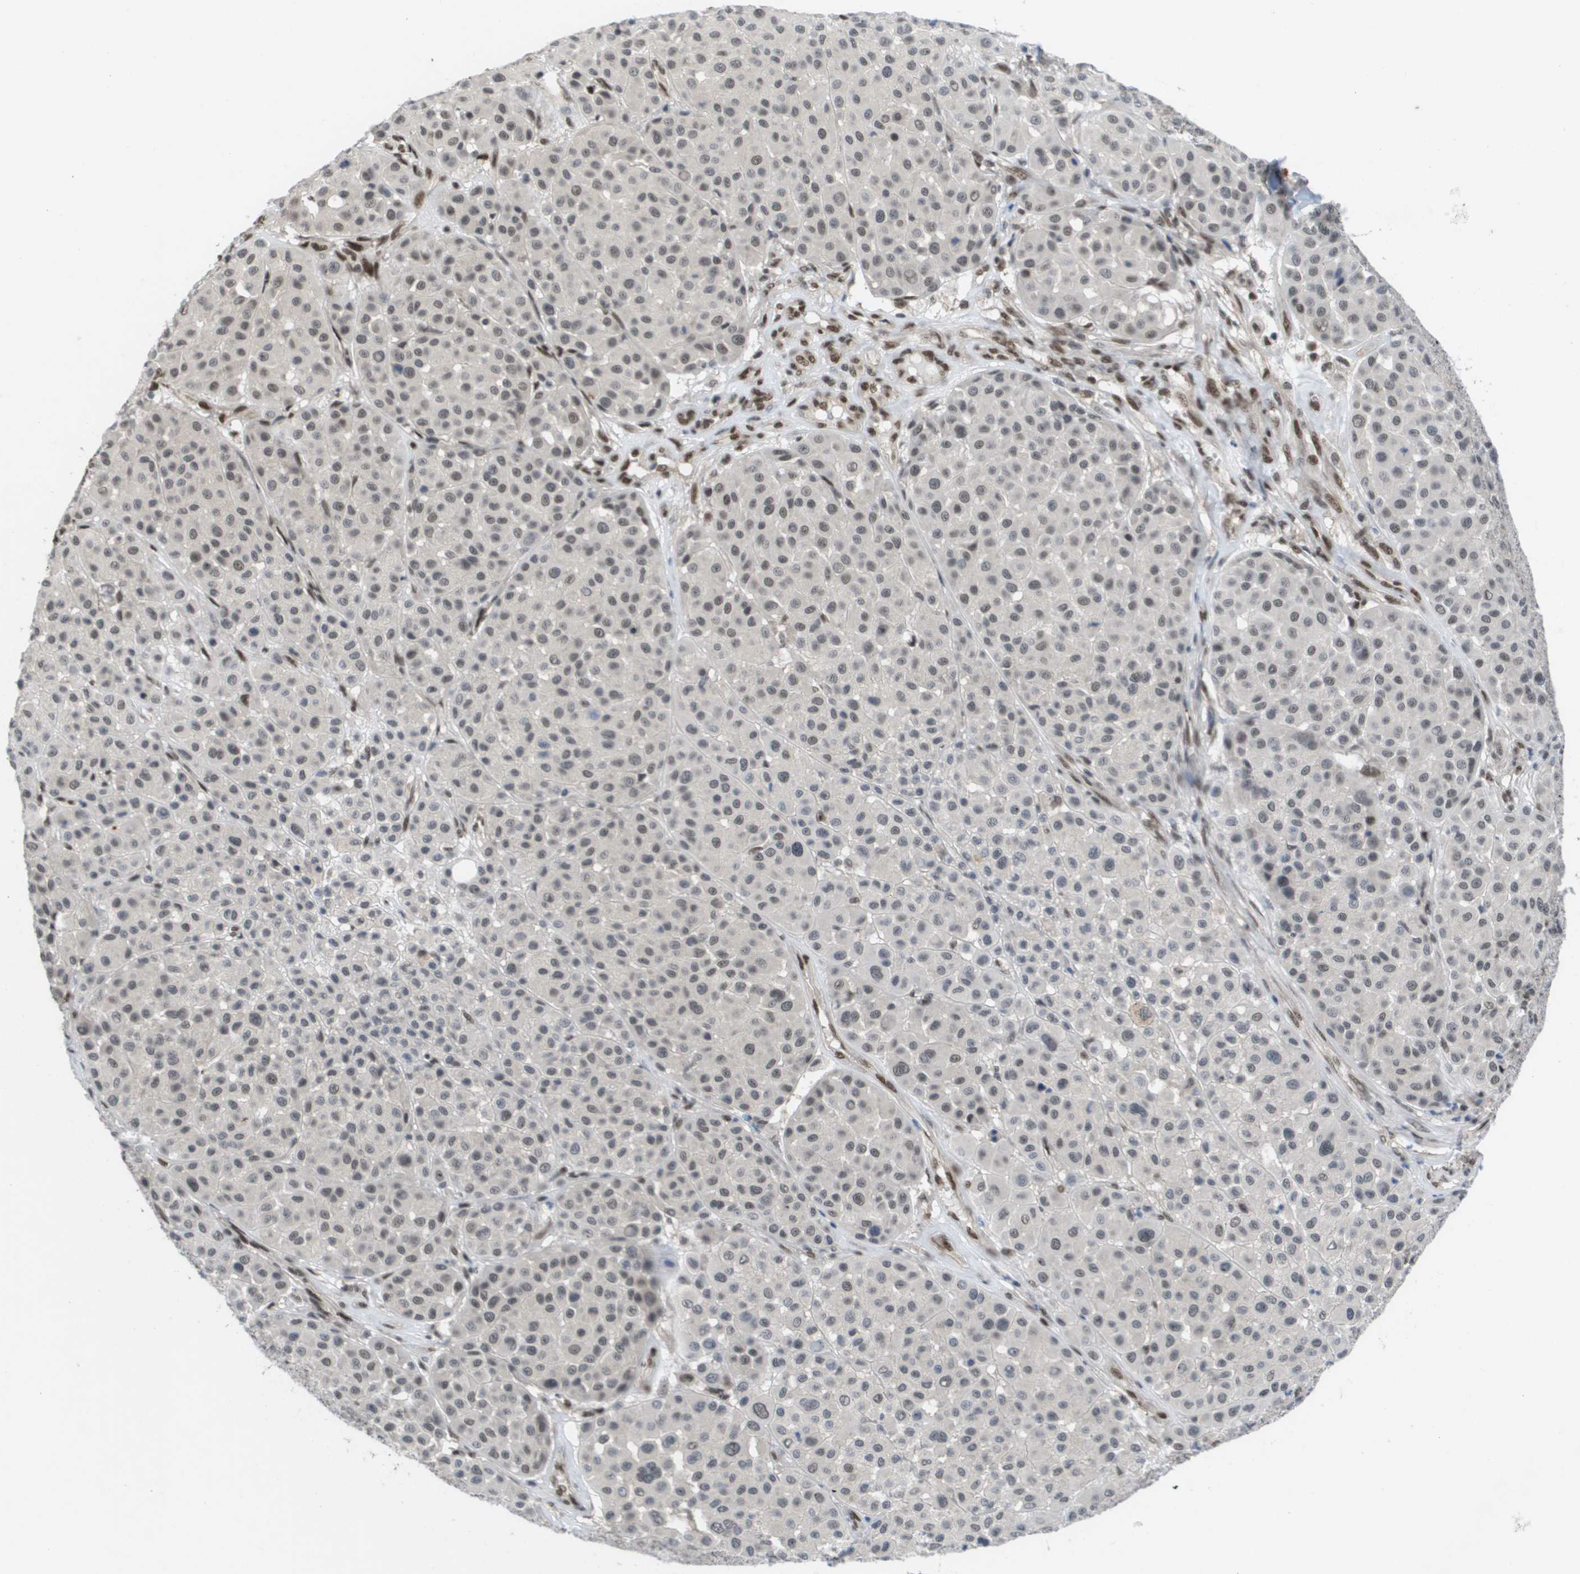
{"staining": {"intensity": "weak", "quantity": "25%-75%", "location": "nuclear"}, "tissue": "melanoma", "cell_type": "Tumor cells", "image_type": "cancer", "snomed": [{"axis": "morphology", "description": "Malignant melanoma, Metastatic site"}, {"axis": "topography", "description": "Soft tissue"}], "caption": "Protein expression analysis of melanoma exhibits weak nuclear positivity in about 25%-75% of tumor cells.", "gene": "CDT1", "patient": {"sex": "male", "age": 41}}